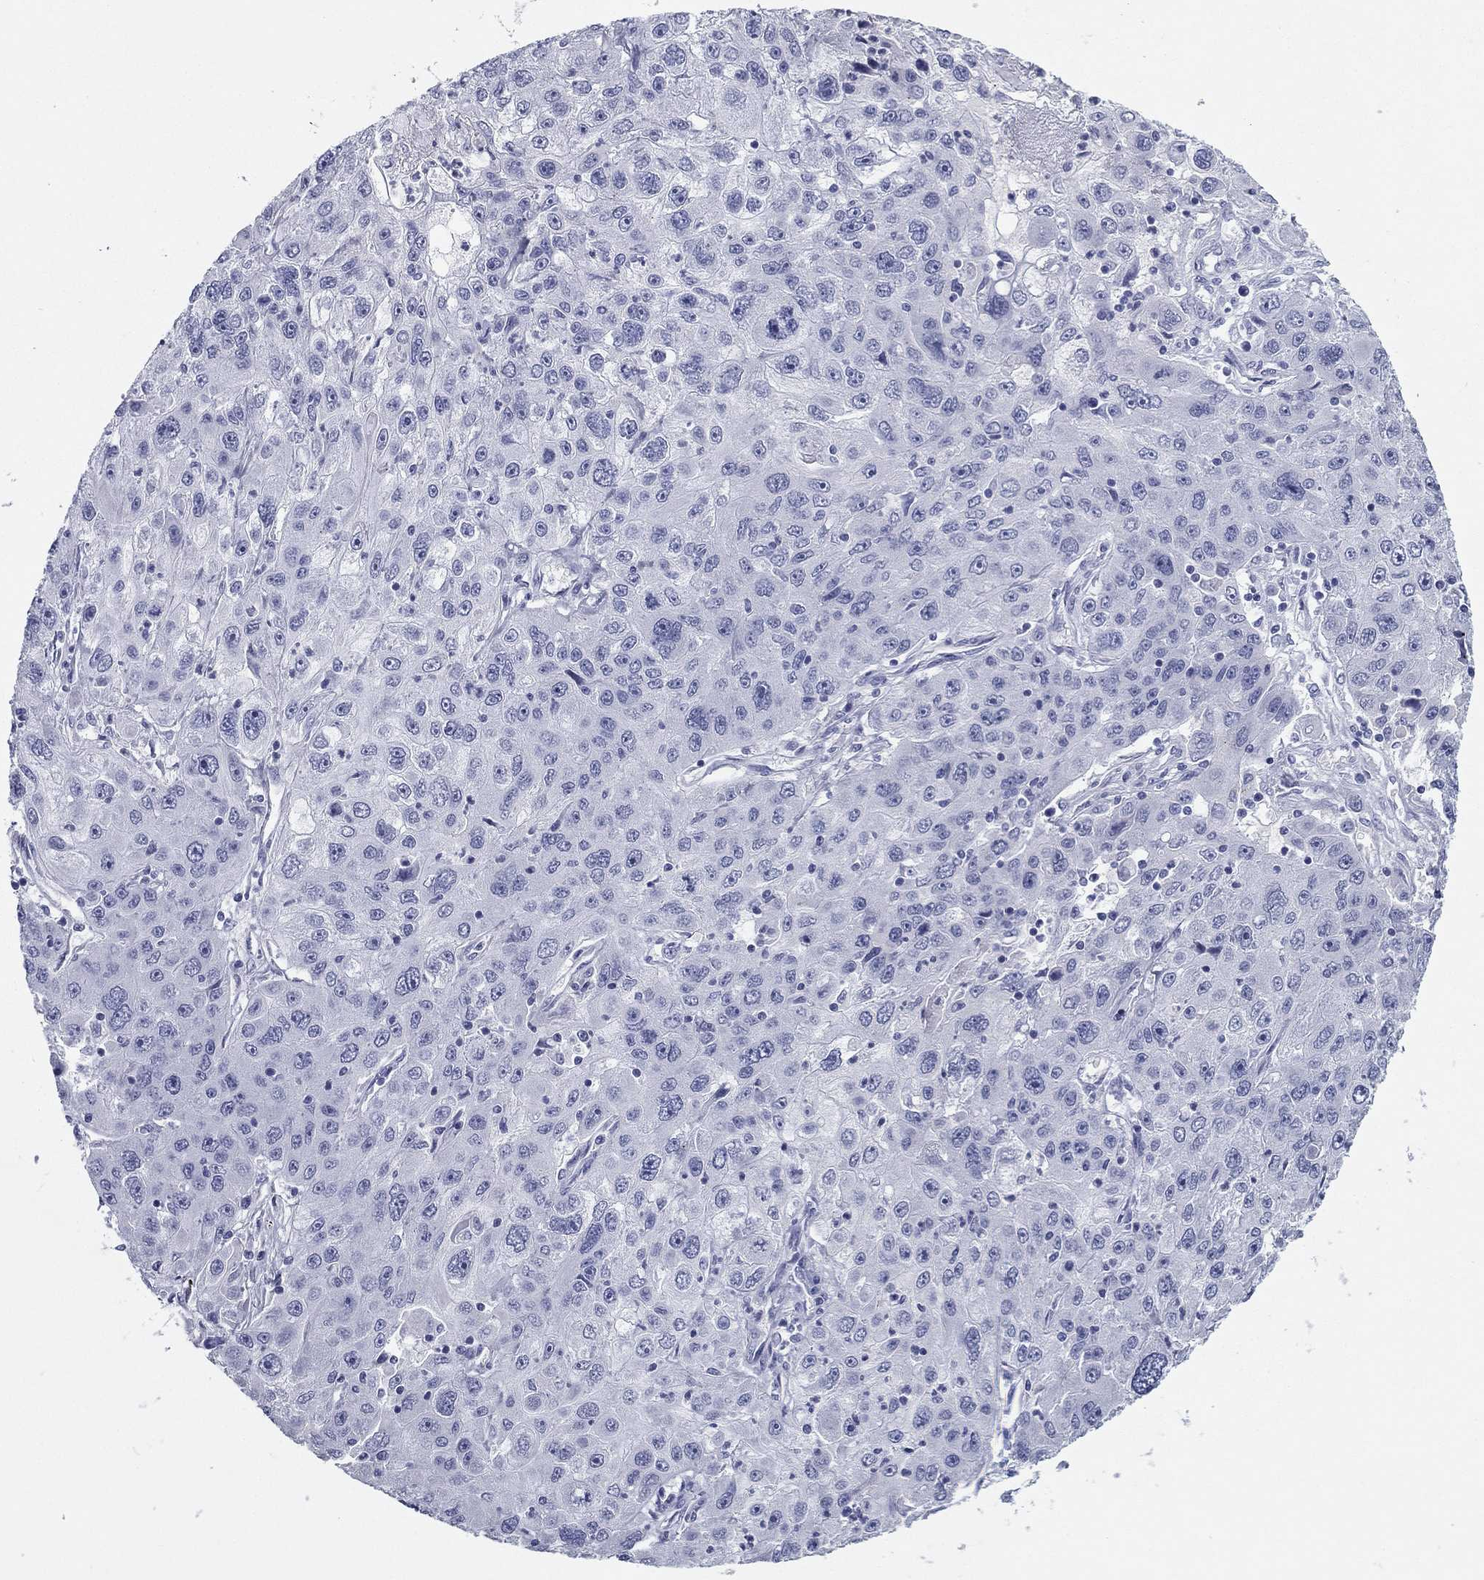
{"staining": {"intensity": "negative", "quantity": "none", "location": "none"}, "tissue": "stomach cancer", "cell_type": "Tumor cells", "image_type": "cancer", "snomed": [{"axis": "morphology", "description": "Adenocarcinoma, NOS"}, {"axis": "topography", "description": "Stomach"}], "caption": "Human stomach adenocarcinoma stained for a protein using immunohistochemistry (IHC) reveals no expression in tumor cells.", "gene": "ZP2", "patient": {"sex": "male", "age": 56}}